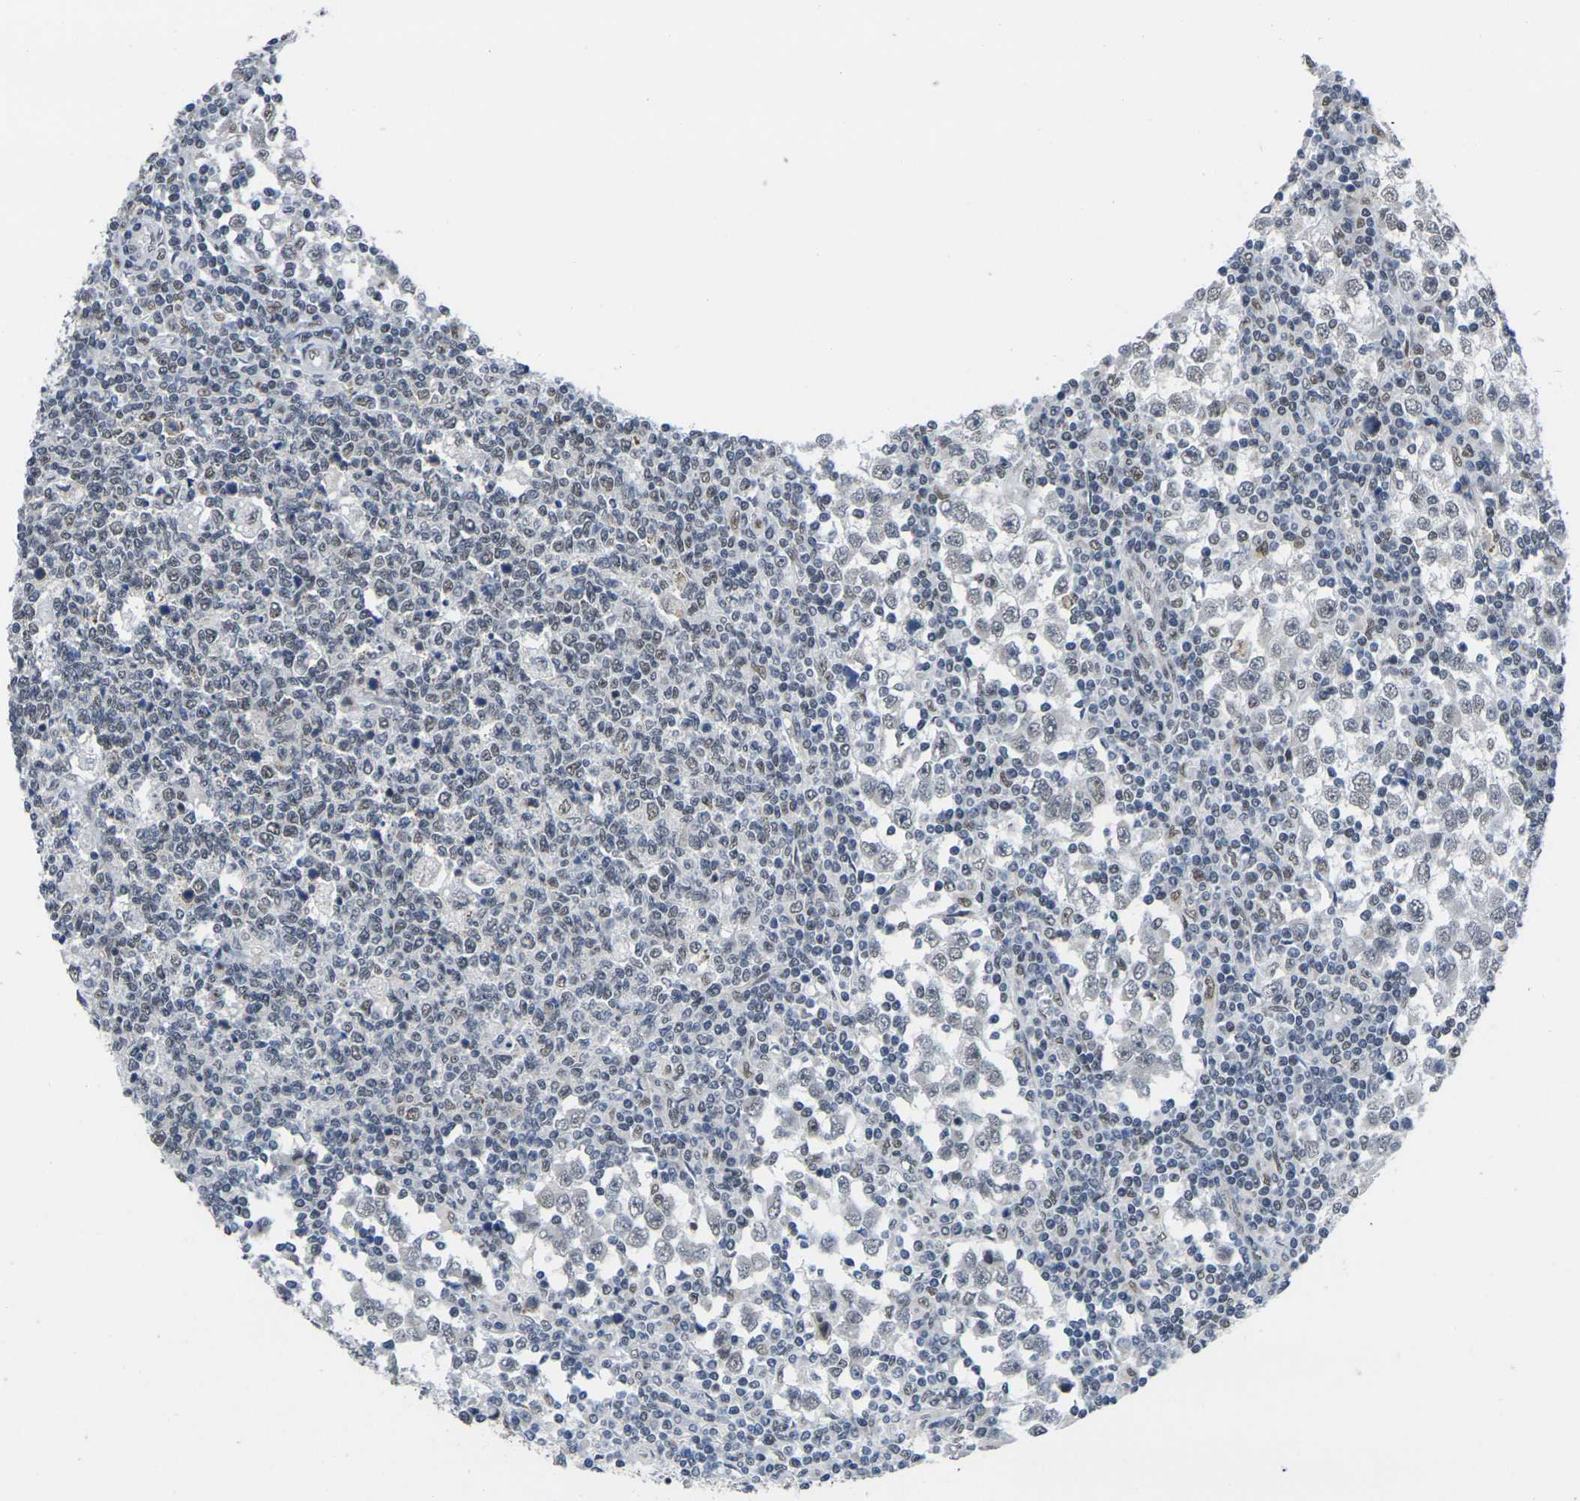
{"staining": {"intensity": "moderate", "quantity": "<25%", "location": "nuclear"}, "tissue": "testis cancer", "cell_type": "Tumor cells", "image_type": "cancer", "snomed": [{"axis": "morphology", "description": "Seminoma, NOS"}, {"axis": "topography", "description": "Testis"}], "caption": "This histopathology image shows seminoma (testis) stained with immunohistochemistry to label a protein in brown. The nuclear of tumor cells show moderate positivity for the protein. Nuclei are counter-stained blue.", "gene": "RBM7", "patient": {"sex": "male", "age": 65}}